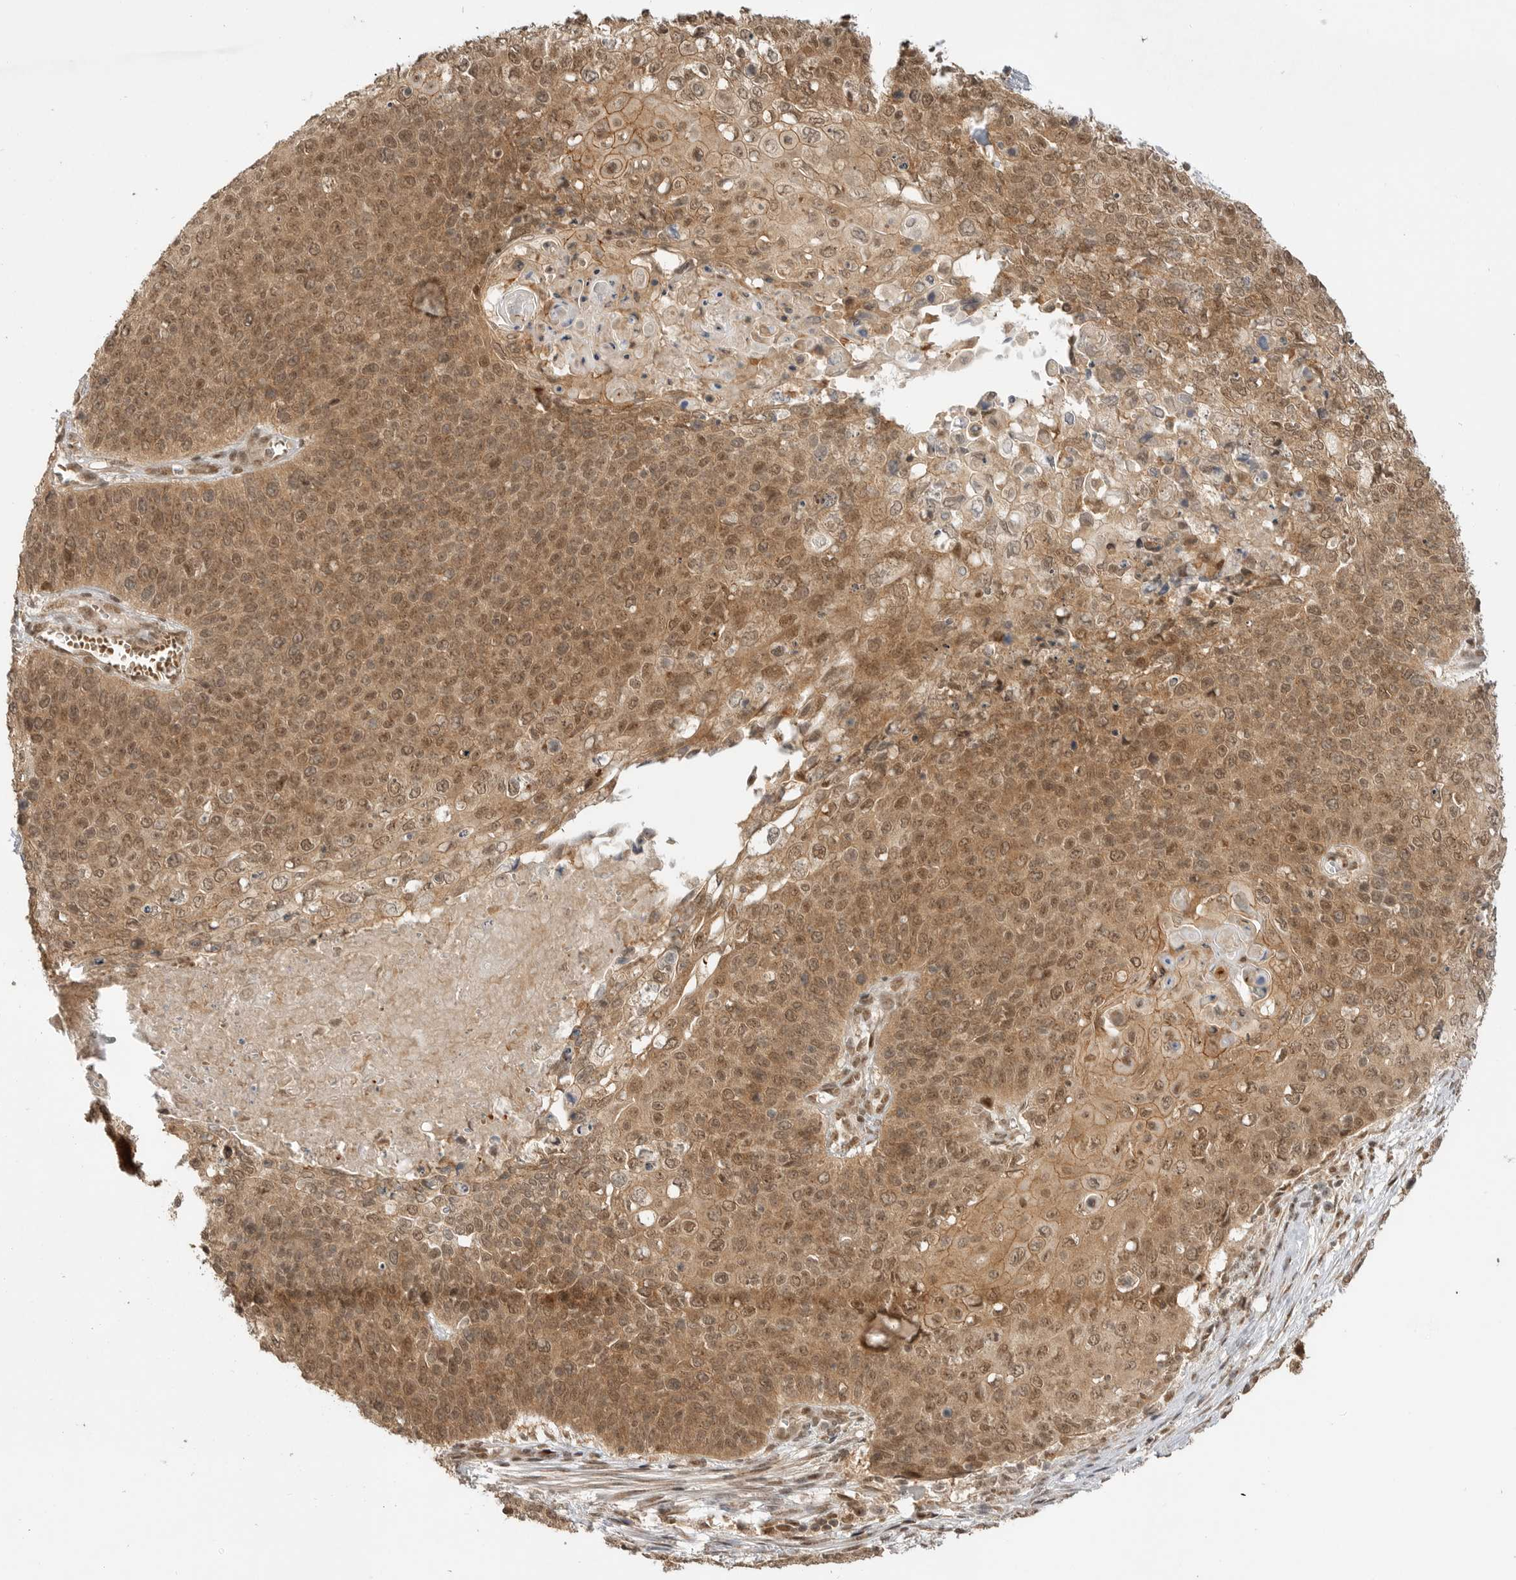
{"staining": {"intensity": "moderate", "quantity": ">75%", "location": "cytoplasmic/membranous,nuclear"}, "tissue": "cervical cancer", "cell_type": "Tumor cells", "image_type": "cancer", "snomed": [{"axis": "morphology", "description": "Squamous cell carcinoma, NOS"}, {"axis": "topography", "description": "Cervix"}], "caption": "The immunohistochemical stain highlights moderate cytoplasmic/membranous and nuclear expression in tumor cells of squamous cell carcinoma (cervical) tissue.", "gene": "ALKAL1", "patient": {"sex": "female", "age": 39}}